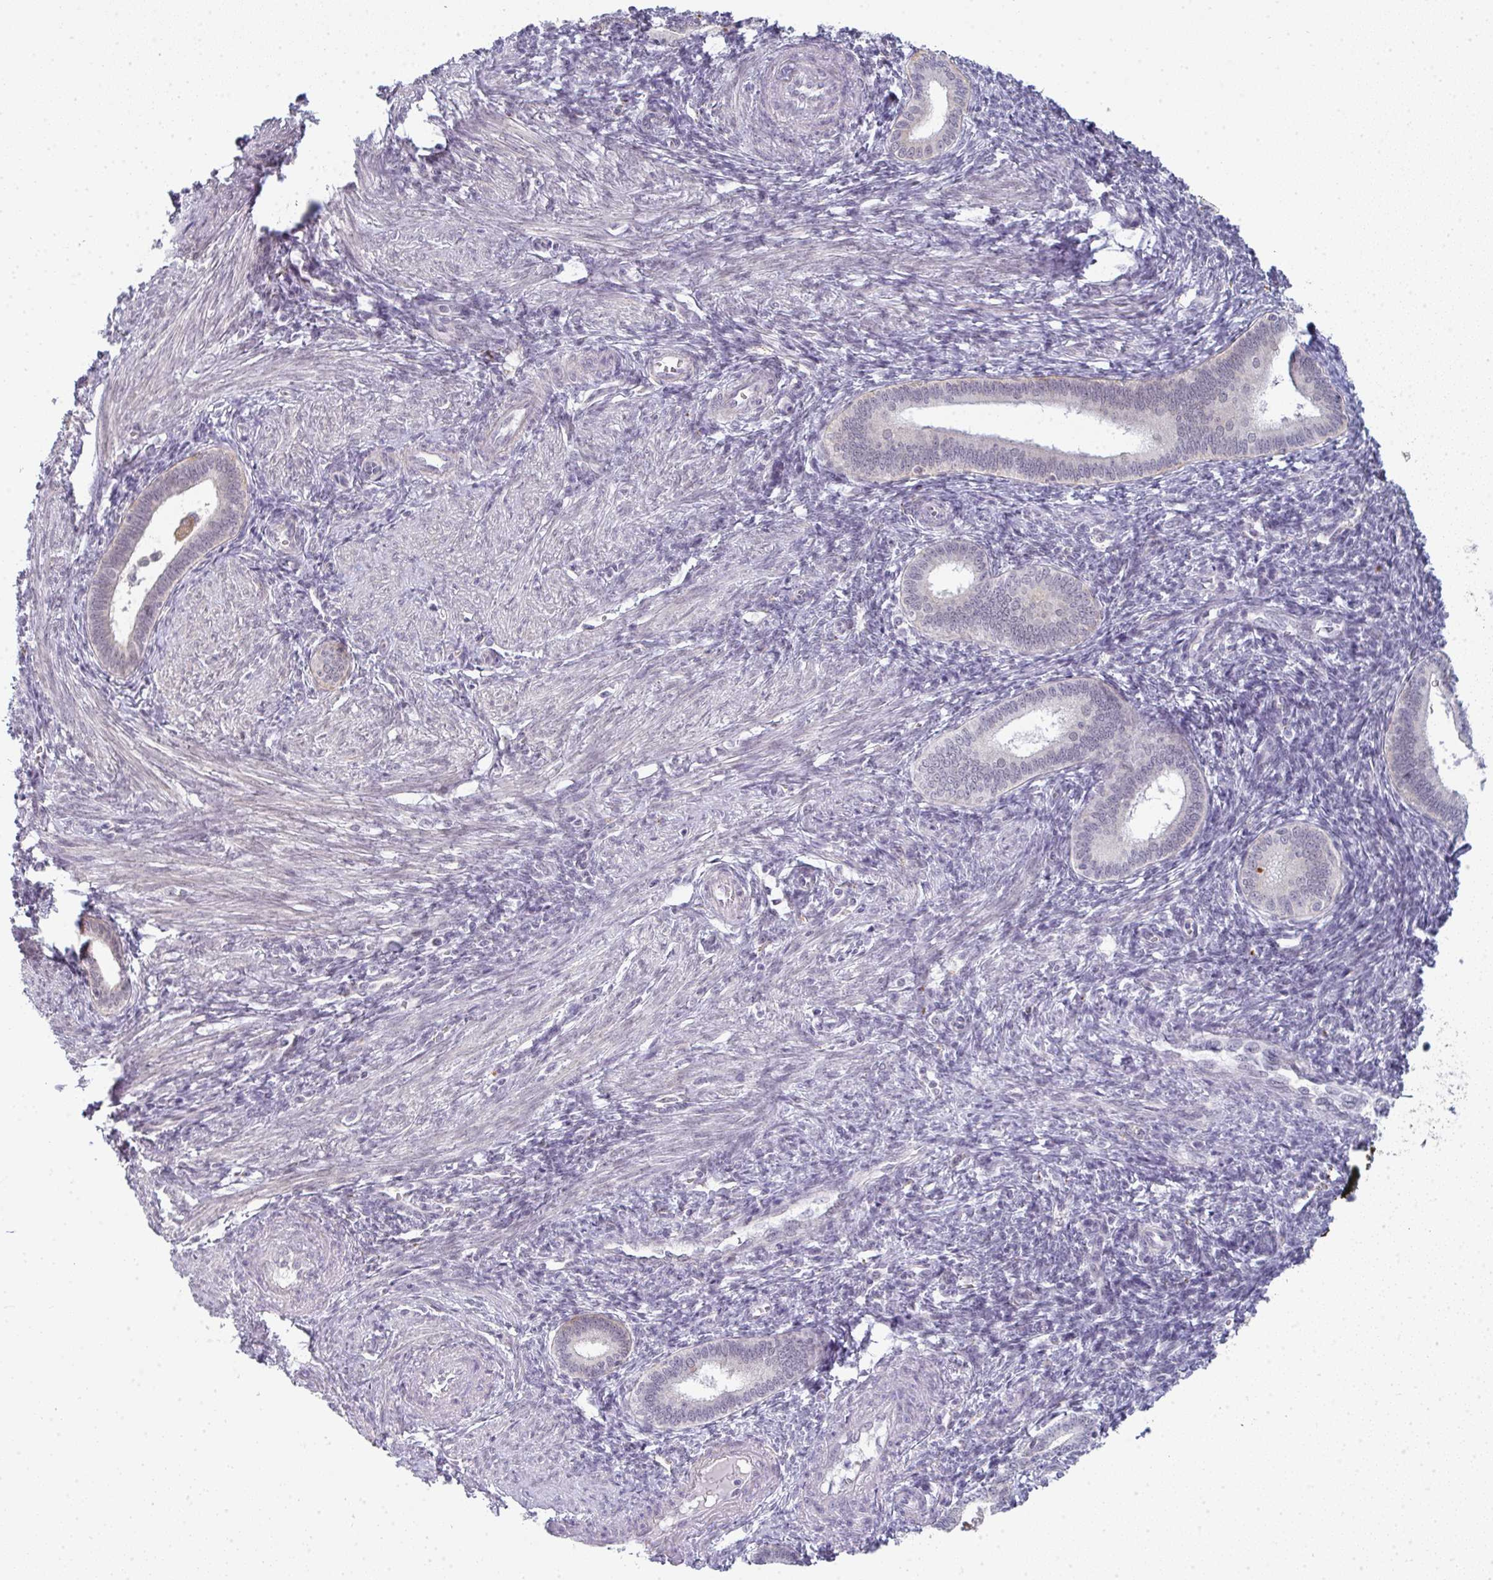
{"staining": {"intensity": "negative", "quantity": "none", "location": "none"}, "tissue": "endometrium", "cell_type": "Cells in endometrial stroma", "image_type": "normal", "snomed": [{"axis": "morphology", "description": "Normal tissue, NOS"}, {"axis": "topography", "description": "Endometrium"}], "caption": "DAB immunohistochemical staining of benign human endometrium exhibits no significant positivity in cells in endometrial stroma. (Immunohistochemistry (ihc), brightfield microscopy, high magnification).", "gene": "TEX33", "patient": {"sex": "female", "age": 41}}